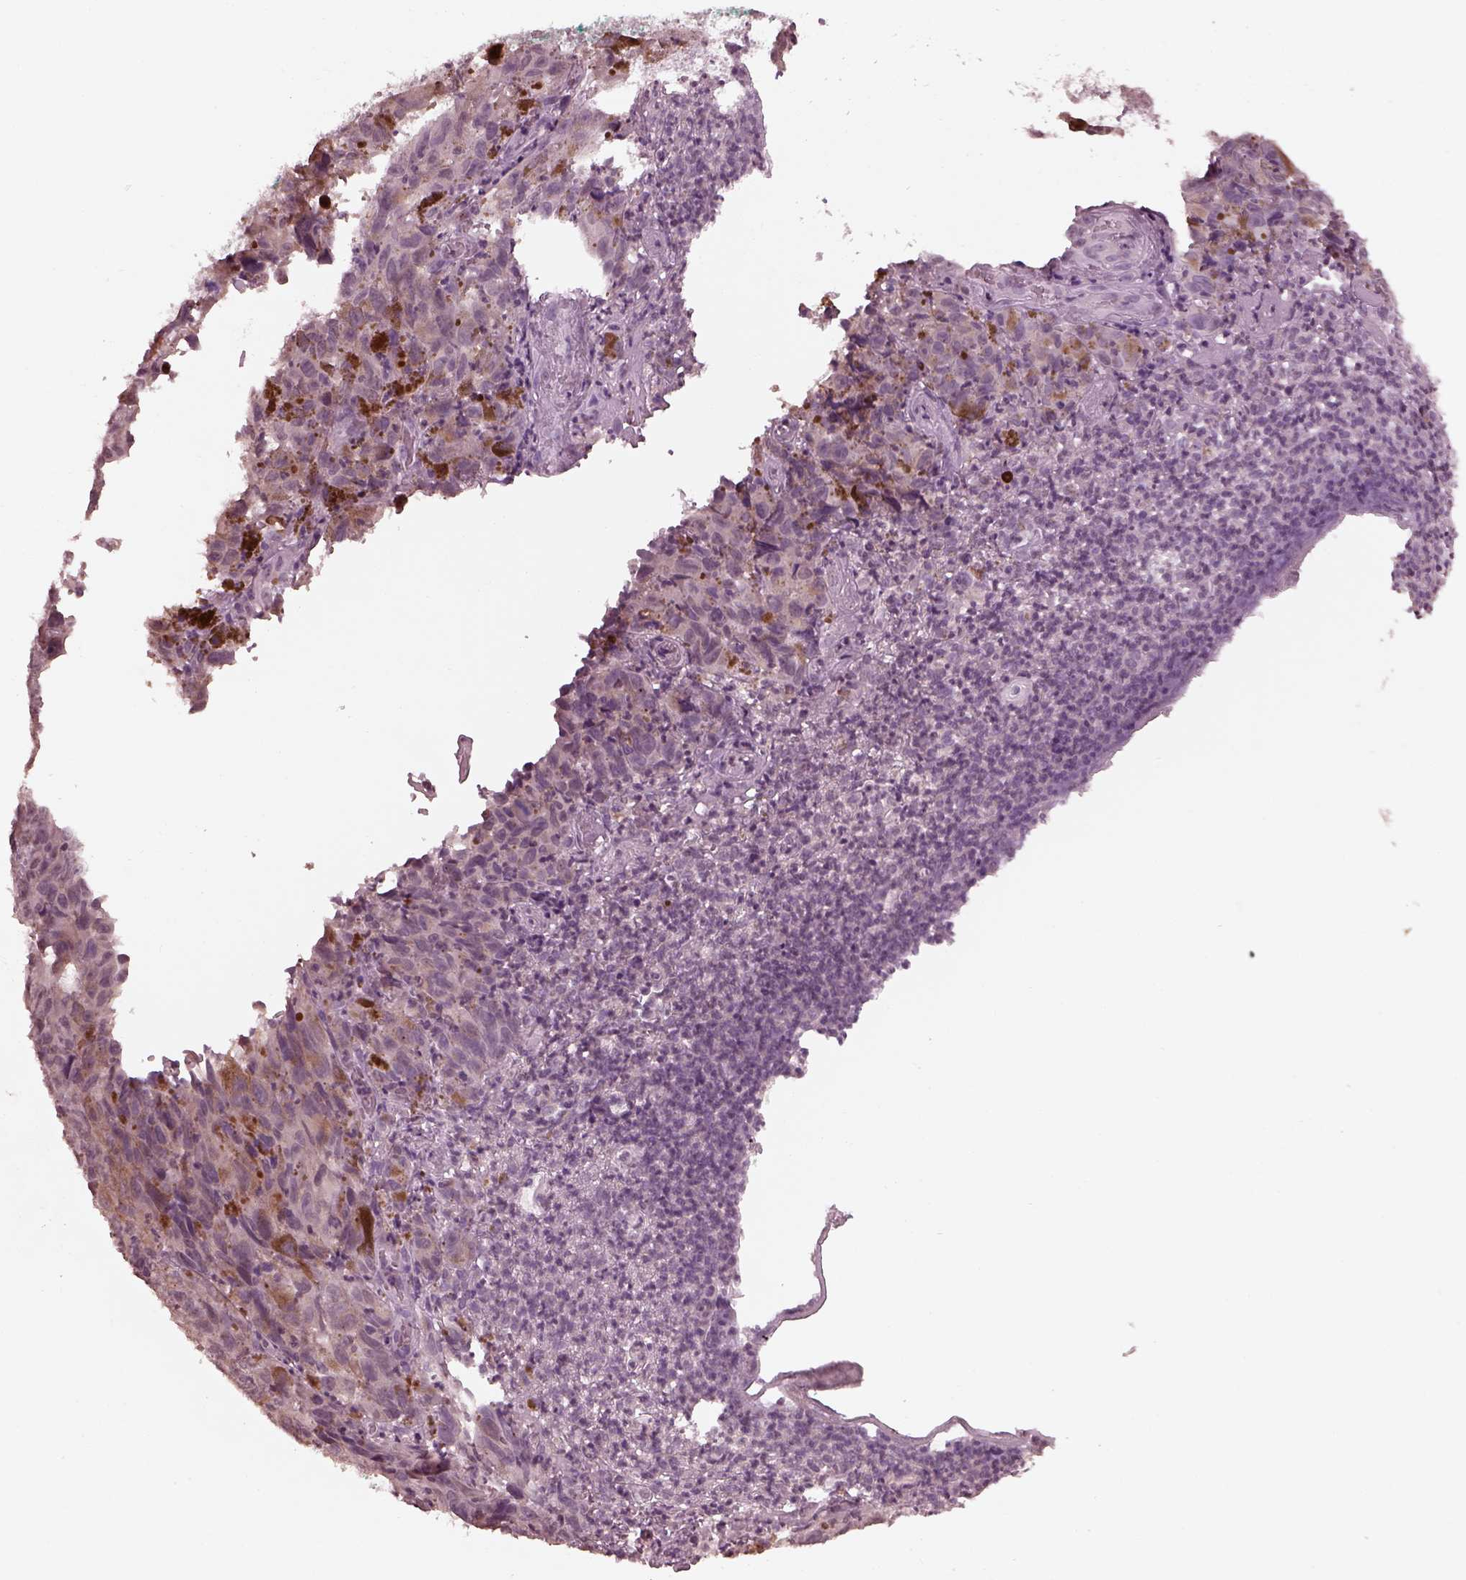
{"staining": {"intensity": "negative", "quantity": "none", "location": "none"}, "tissue": "melanoma", "cell_type": "Tumor cells", "image_type": "cancer", "snomed": [{"axis": "morphology", "description": "Malignant melanoma, NOS"}, {"axis": "topography", "description": "Vulva, labia, clitoris and Bartholin´s gland, NO"}], "caption": "This is a histopathology image of IHC staining of malignant melanoma, which shows no positivity in tumor cells.", "gene": "TSKS", "patient": {"sex": "female", "age": 75}}